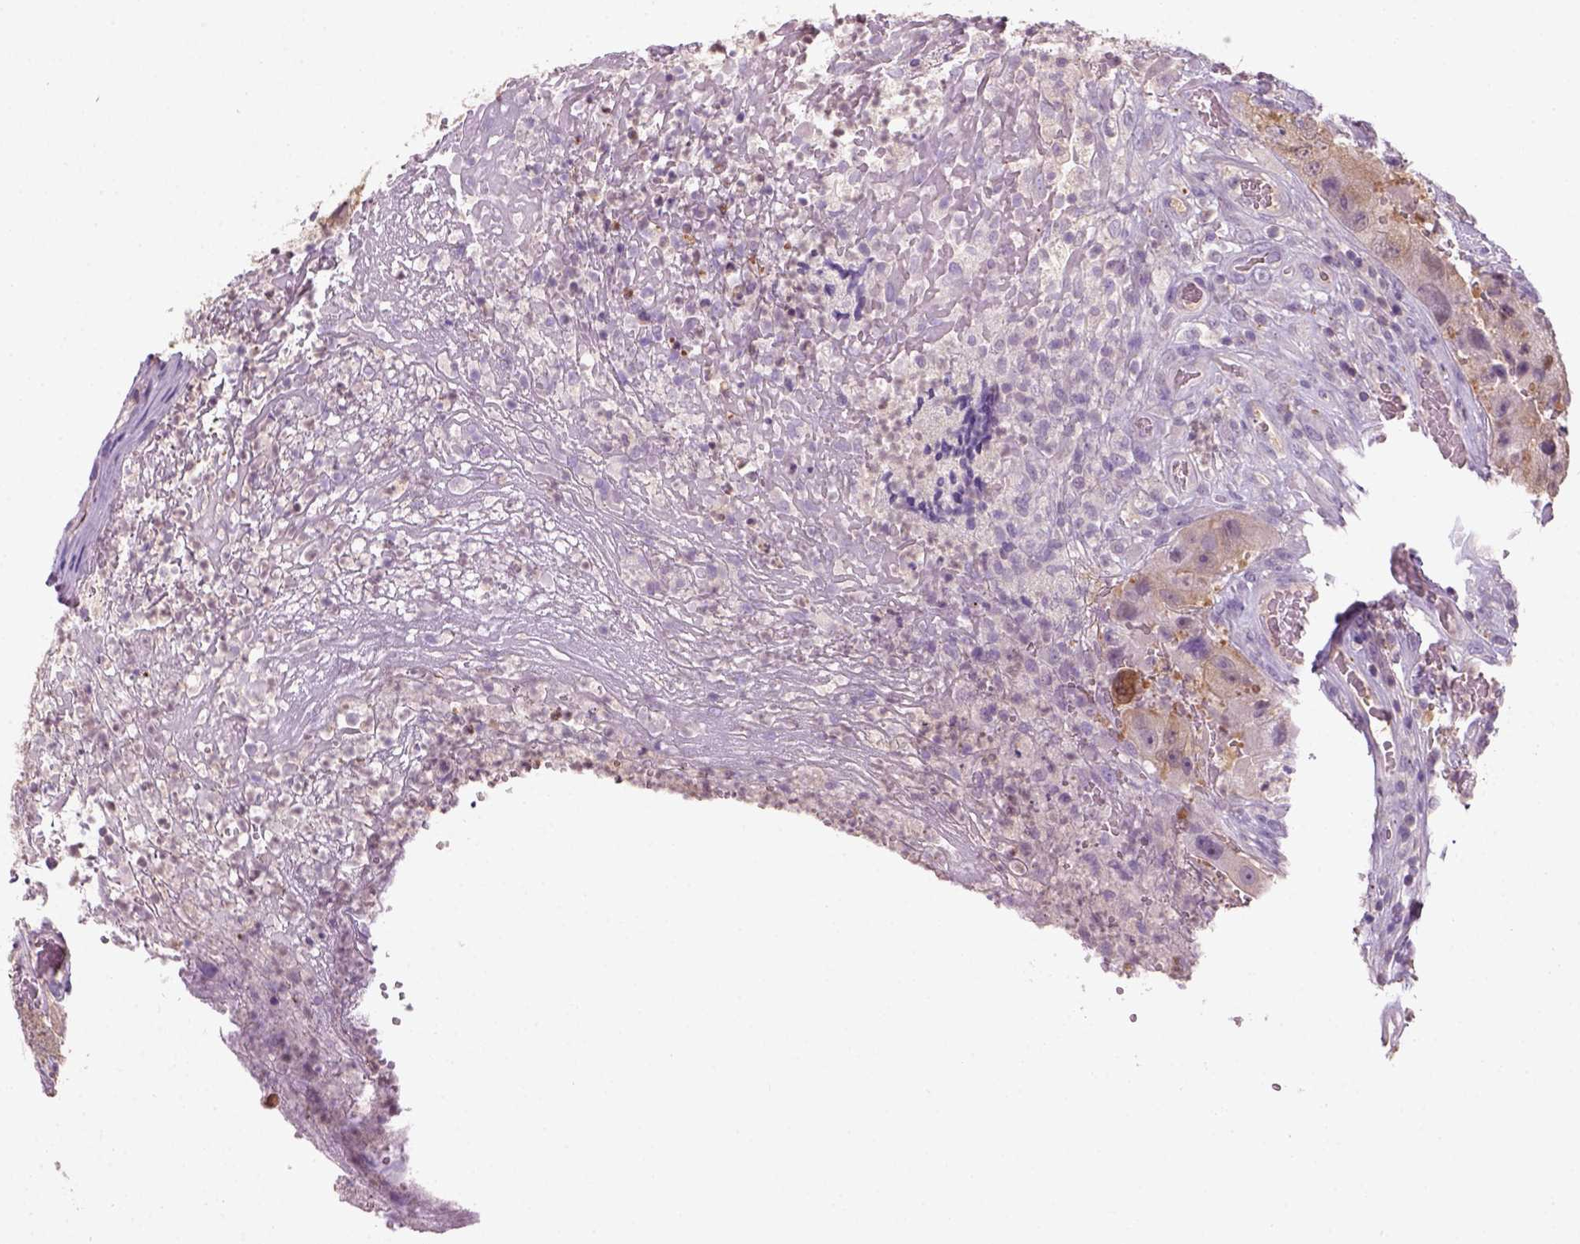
{"staining": {"intensity": "weak", "quantity": ">75%", "location": "cytoplasmic/membranous"}, "tissue": "colorectal cancer", "cell_type": "Tumor cells", "image_type": "cancer", "snomed": [{"axis": "morphology", "description": "Adenocarcinoma, NOS"}, {"axis": "topography", "description": "Colon"}], "caption": "Immunohistochemistry (IHC) of colorectal adenocarcinoma demonstrates low levels of weak cytoplasmic/membranous expression in about >75% of tumor cells.", "gene": "GOT1", "patient": {"sex": "female", "age": 86}}